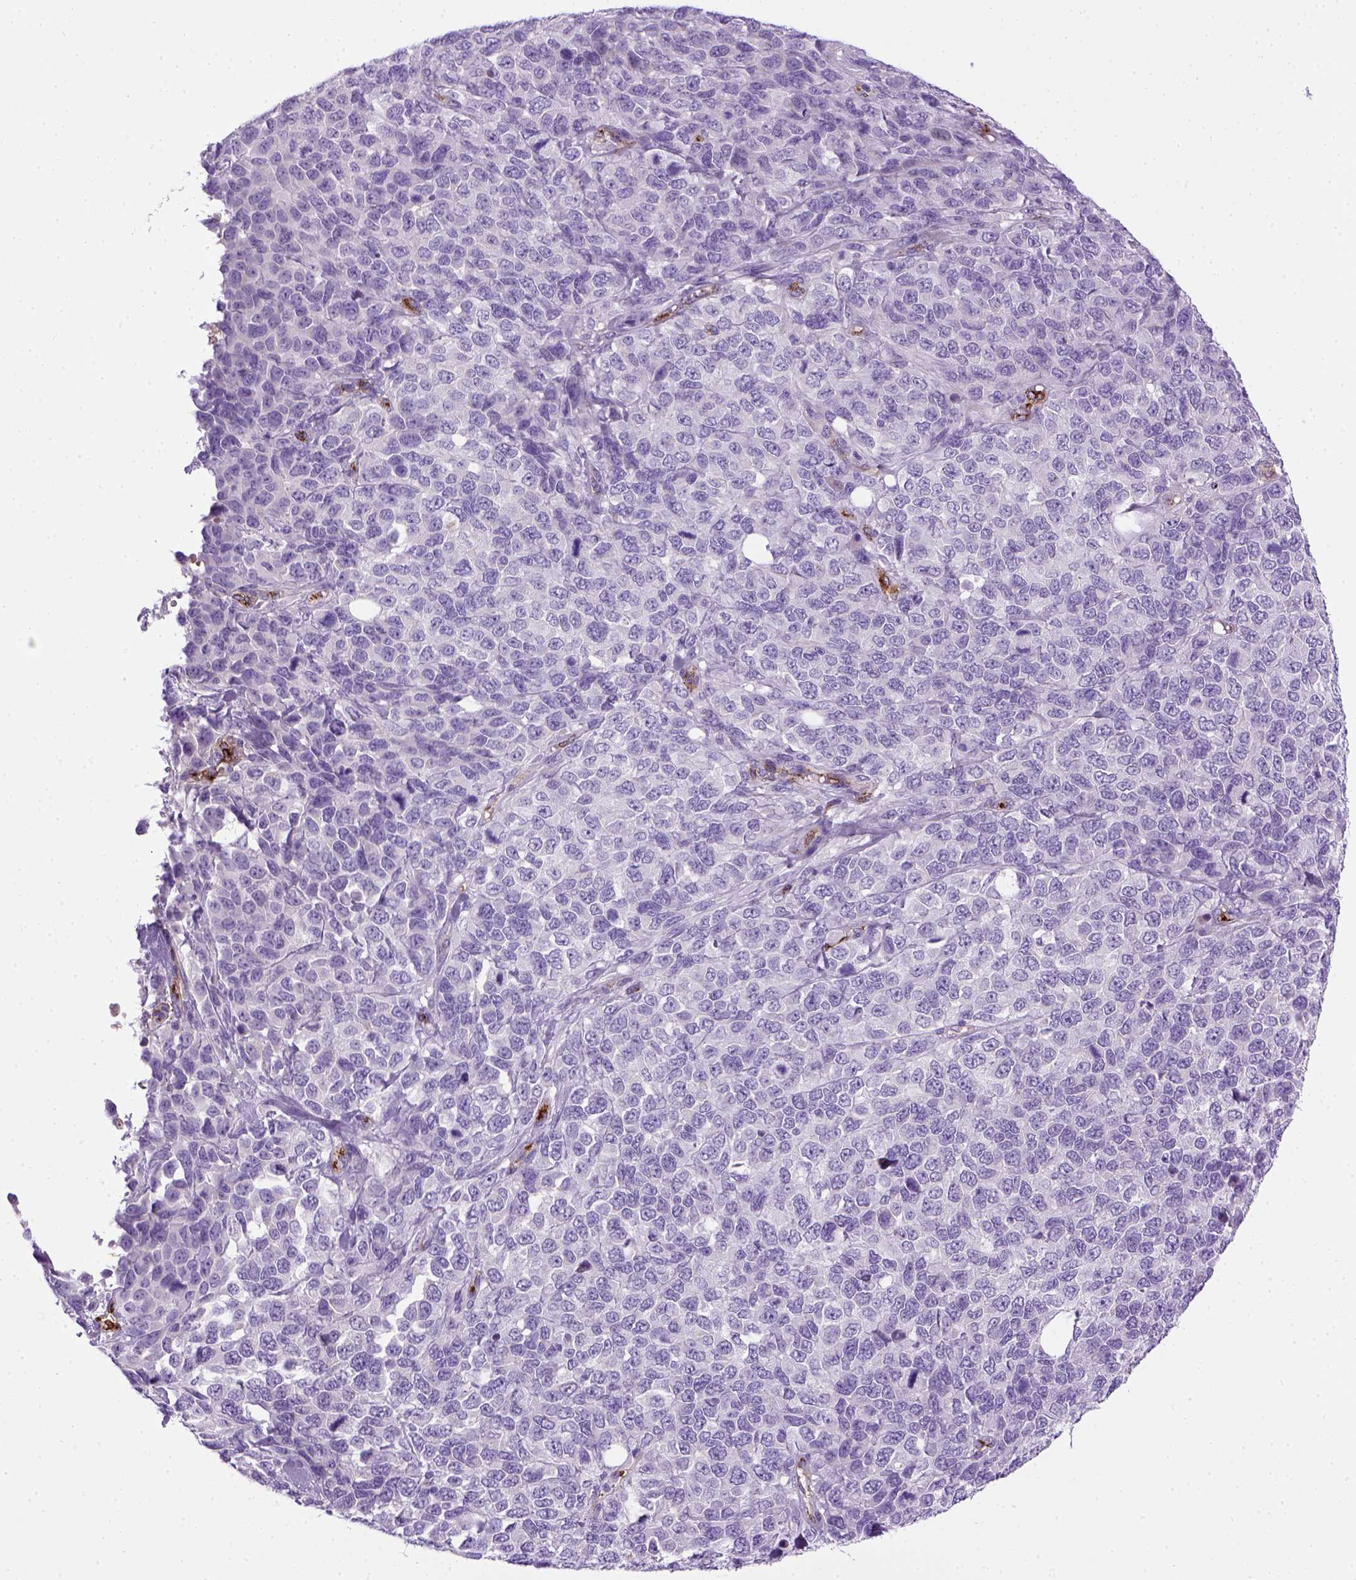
{"staining": {"intensity": "negative", "quantity": "none", "location": "none"}, "tissue": "melanoma", "cell_type": "Tumor cells", "image_type": "cancer", "snomed": [{"axis": "morphology", "description": "Malignant melanoma, Metastatic site"}, {"axis": "topography", "description": "Skin"}], "caption": "This is an immunohistochemistry image of melanoma. There is no expression in tumor cells.", "gene": "VWF", "patient": {"sex": "male", "age": 84}}